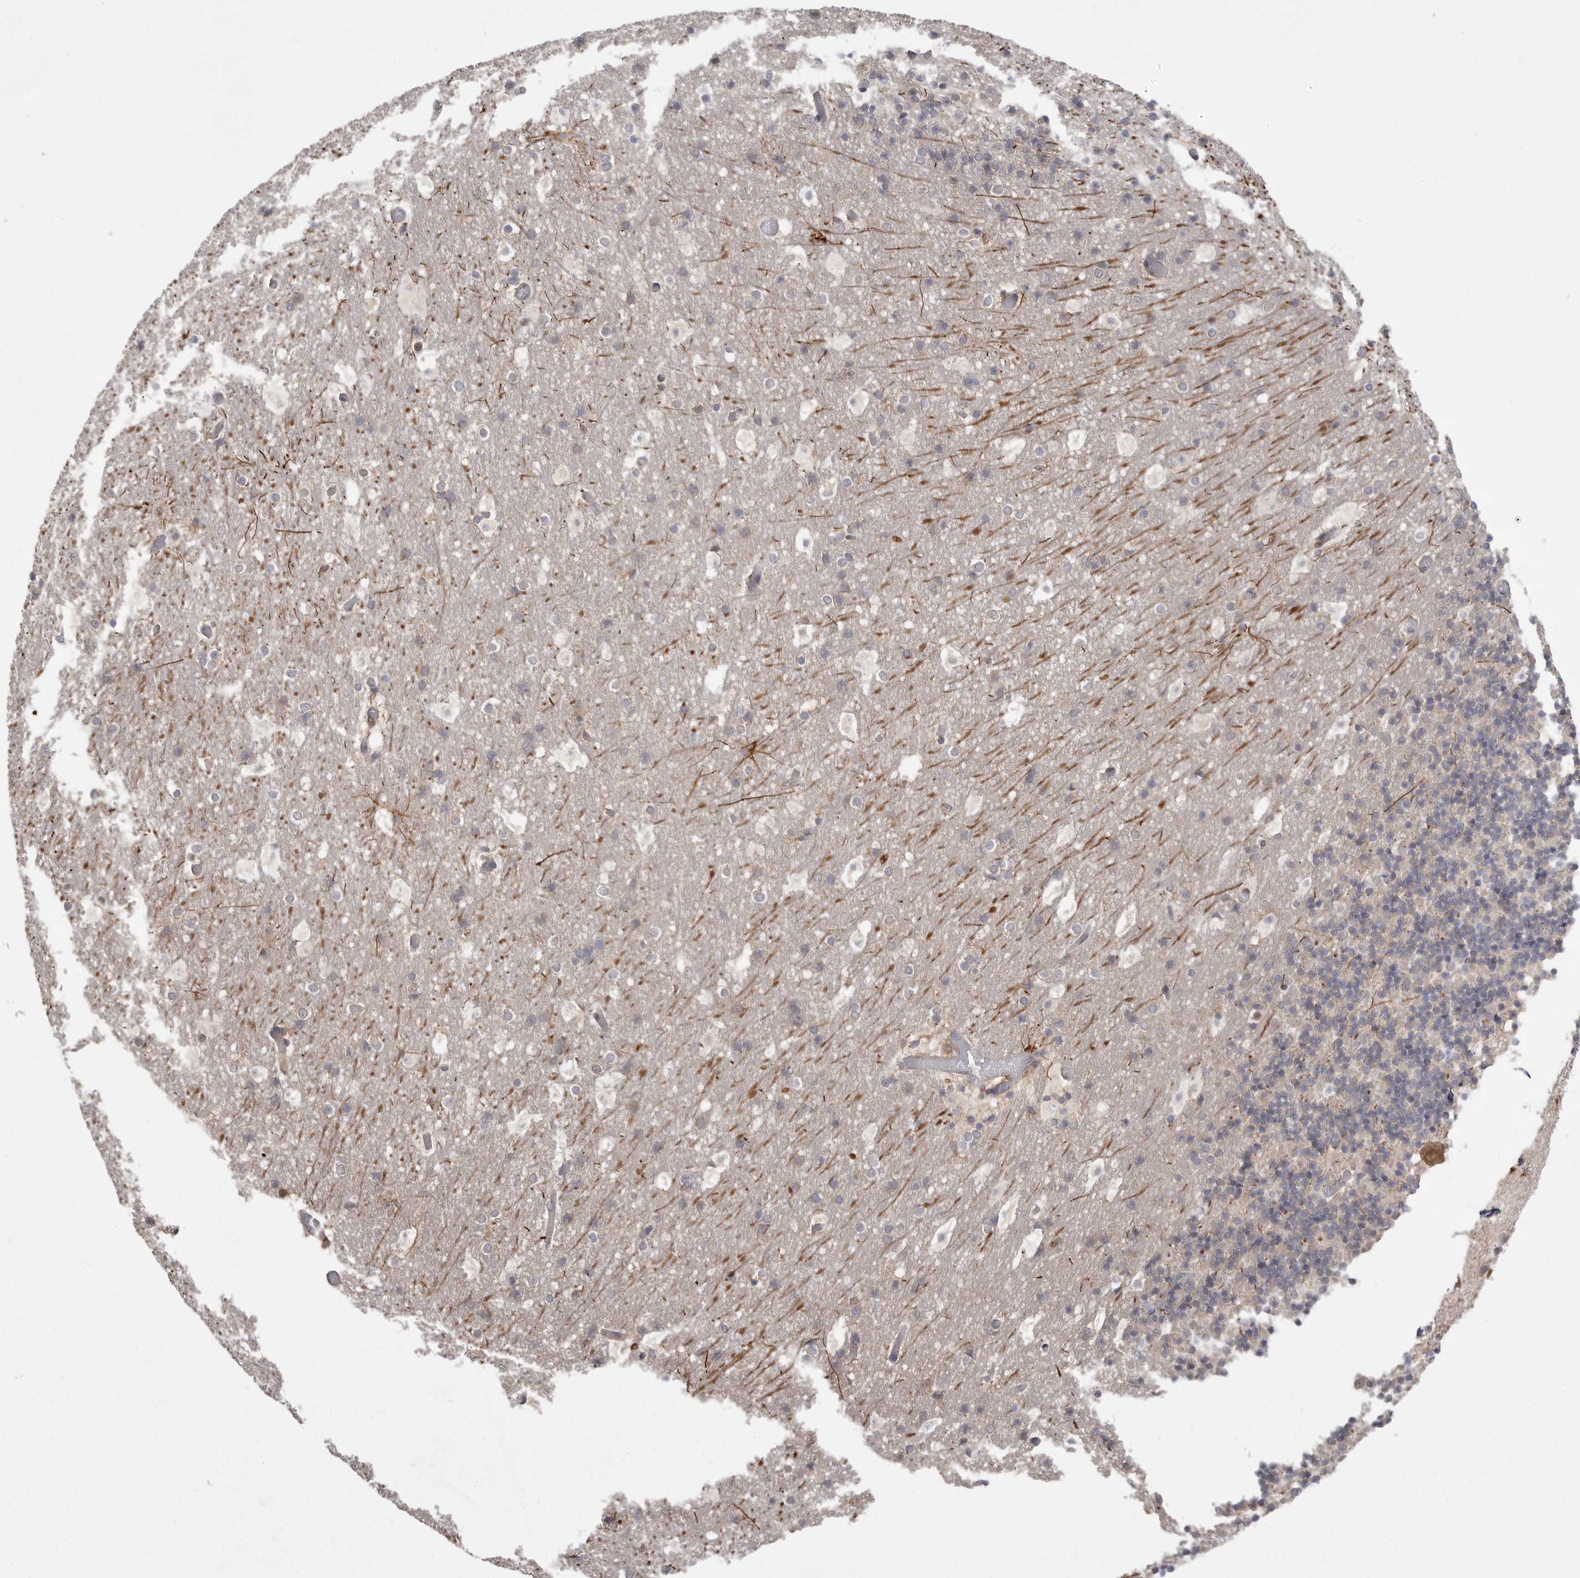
{"staining": {"intensity": "negative", "quantity": "none", "location": "none"}, "tissue": "cerebellum", "cell_type": "Cells in granular layer", "image_type": "normal", "snomed": [{"axis": "morphology", "description": "Normal tissue, NOS"}, {"axis": "topography", "description": "Cerebellum"}], "caption": "A high-resolution photomicrograph shows immunohistochemistry staining of benign cerebellum, which reveals no significant positivity in cells in granular layer.", "gene": "TOP2A", "patient": {"sex": "male", "age": 57}}